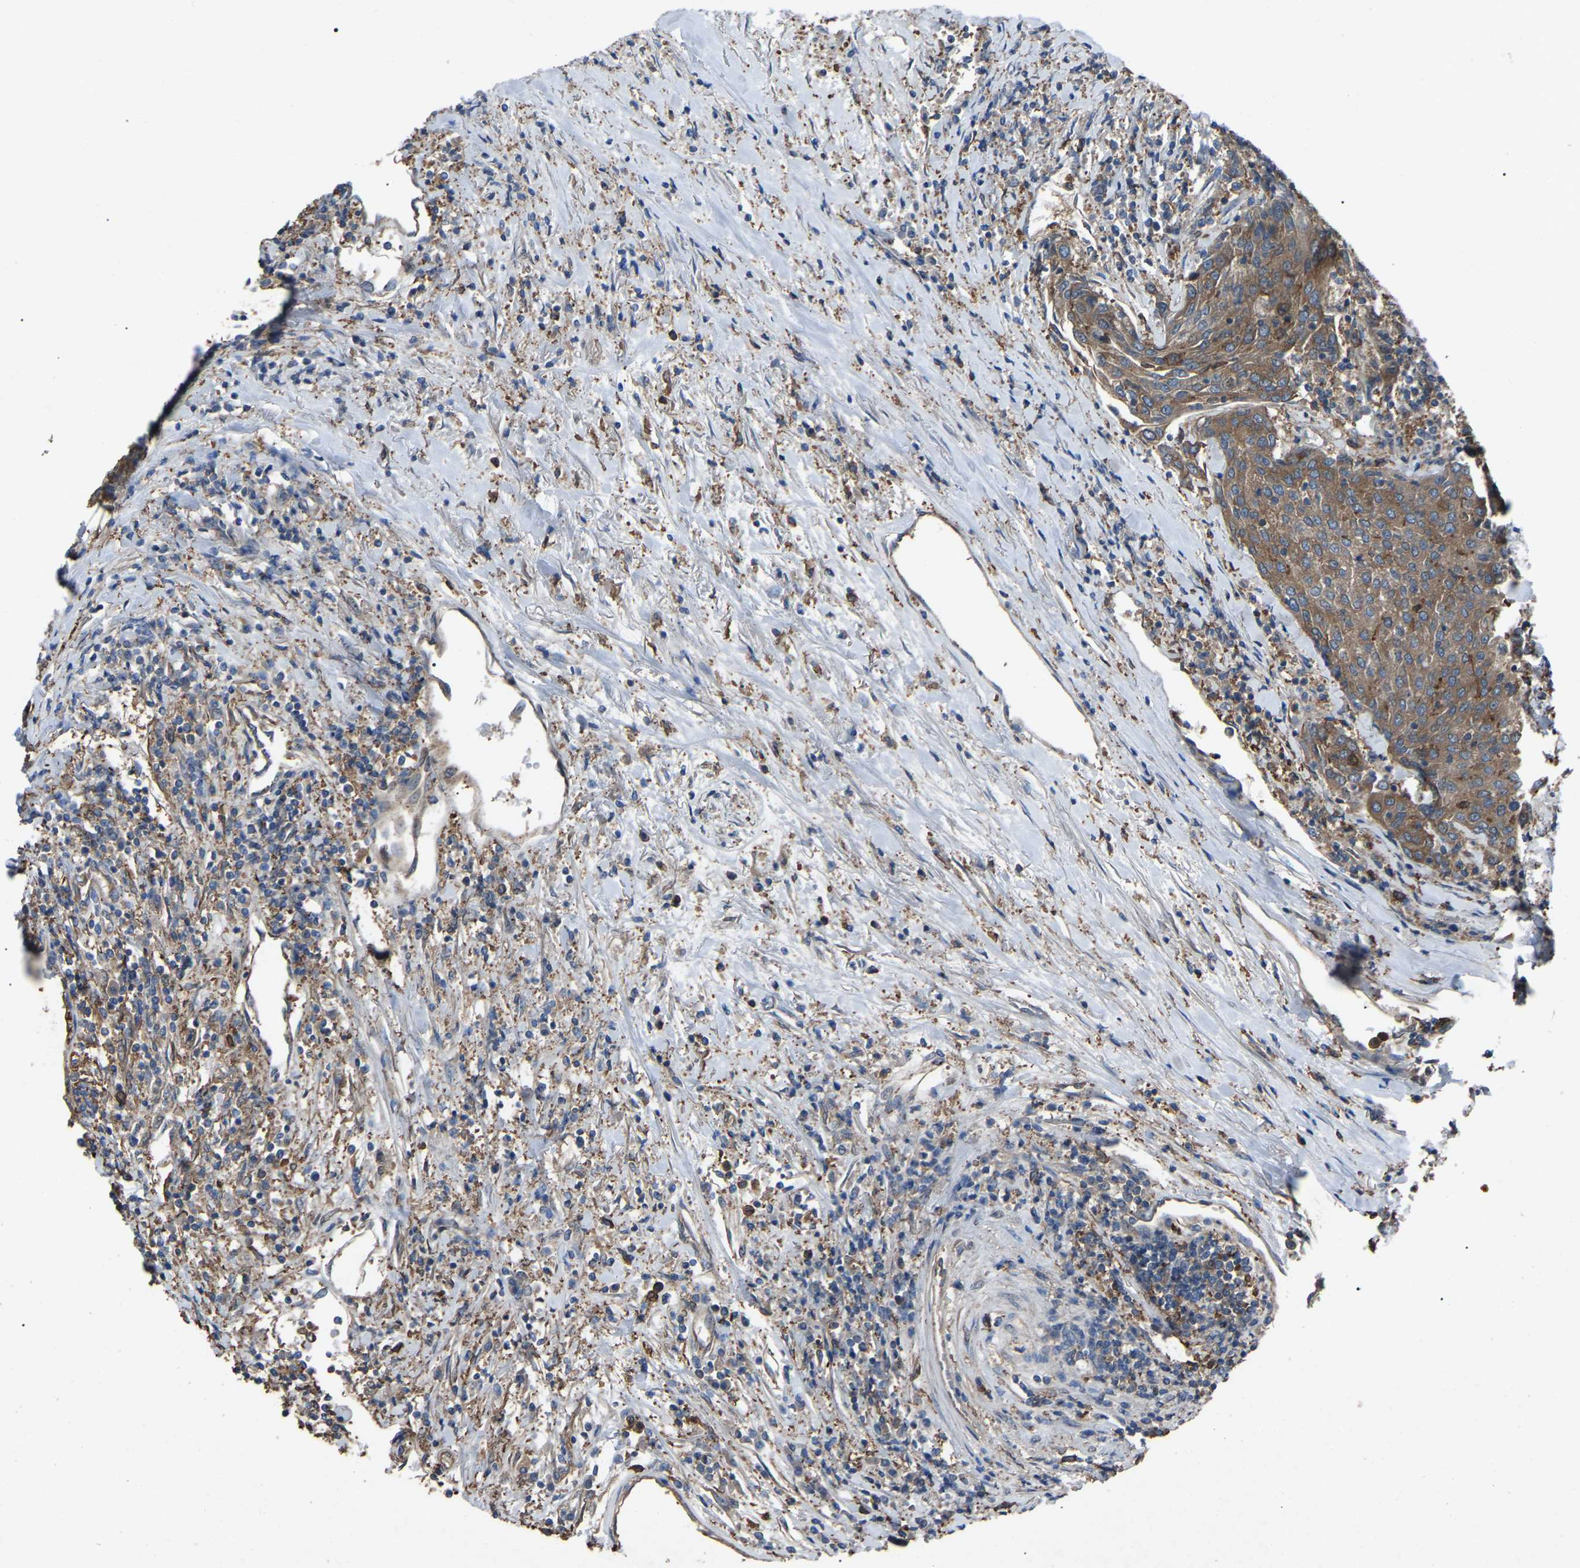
{"staining": {"intensity": "moderate", "quantity": ">75%", "location": "cytoplasmic/membranous"}, "tissue": "urothelial cancer", "cell_type": "Tumor cells", "image_type": "cancer", "snomed": [{"axis": "morphology", "description": "Urothelial carcinoma, High grade"}, {"axis": "topography", "description": "Urinary bladder"}], "caption": "Urothelial cancer was stained to show a protein in brown. There is medium levels of moderate cytoplasmic/membranous expression in approximately >75% of tumor cells.", "gene": "AIMP1", "patient": {"sex": "female", "age": 85}}